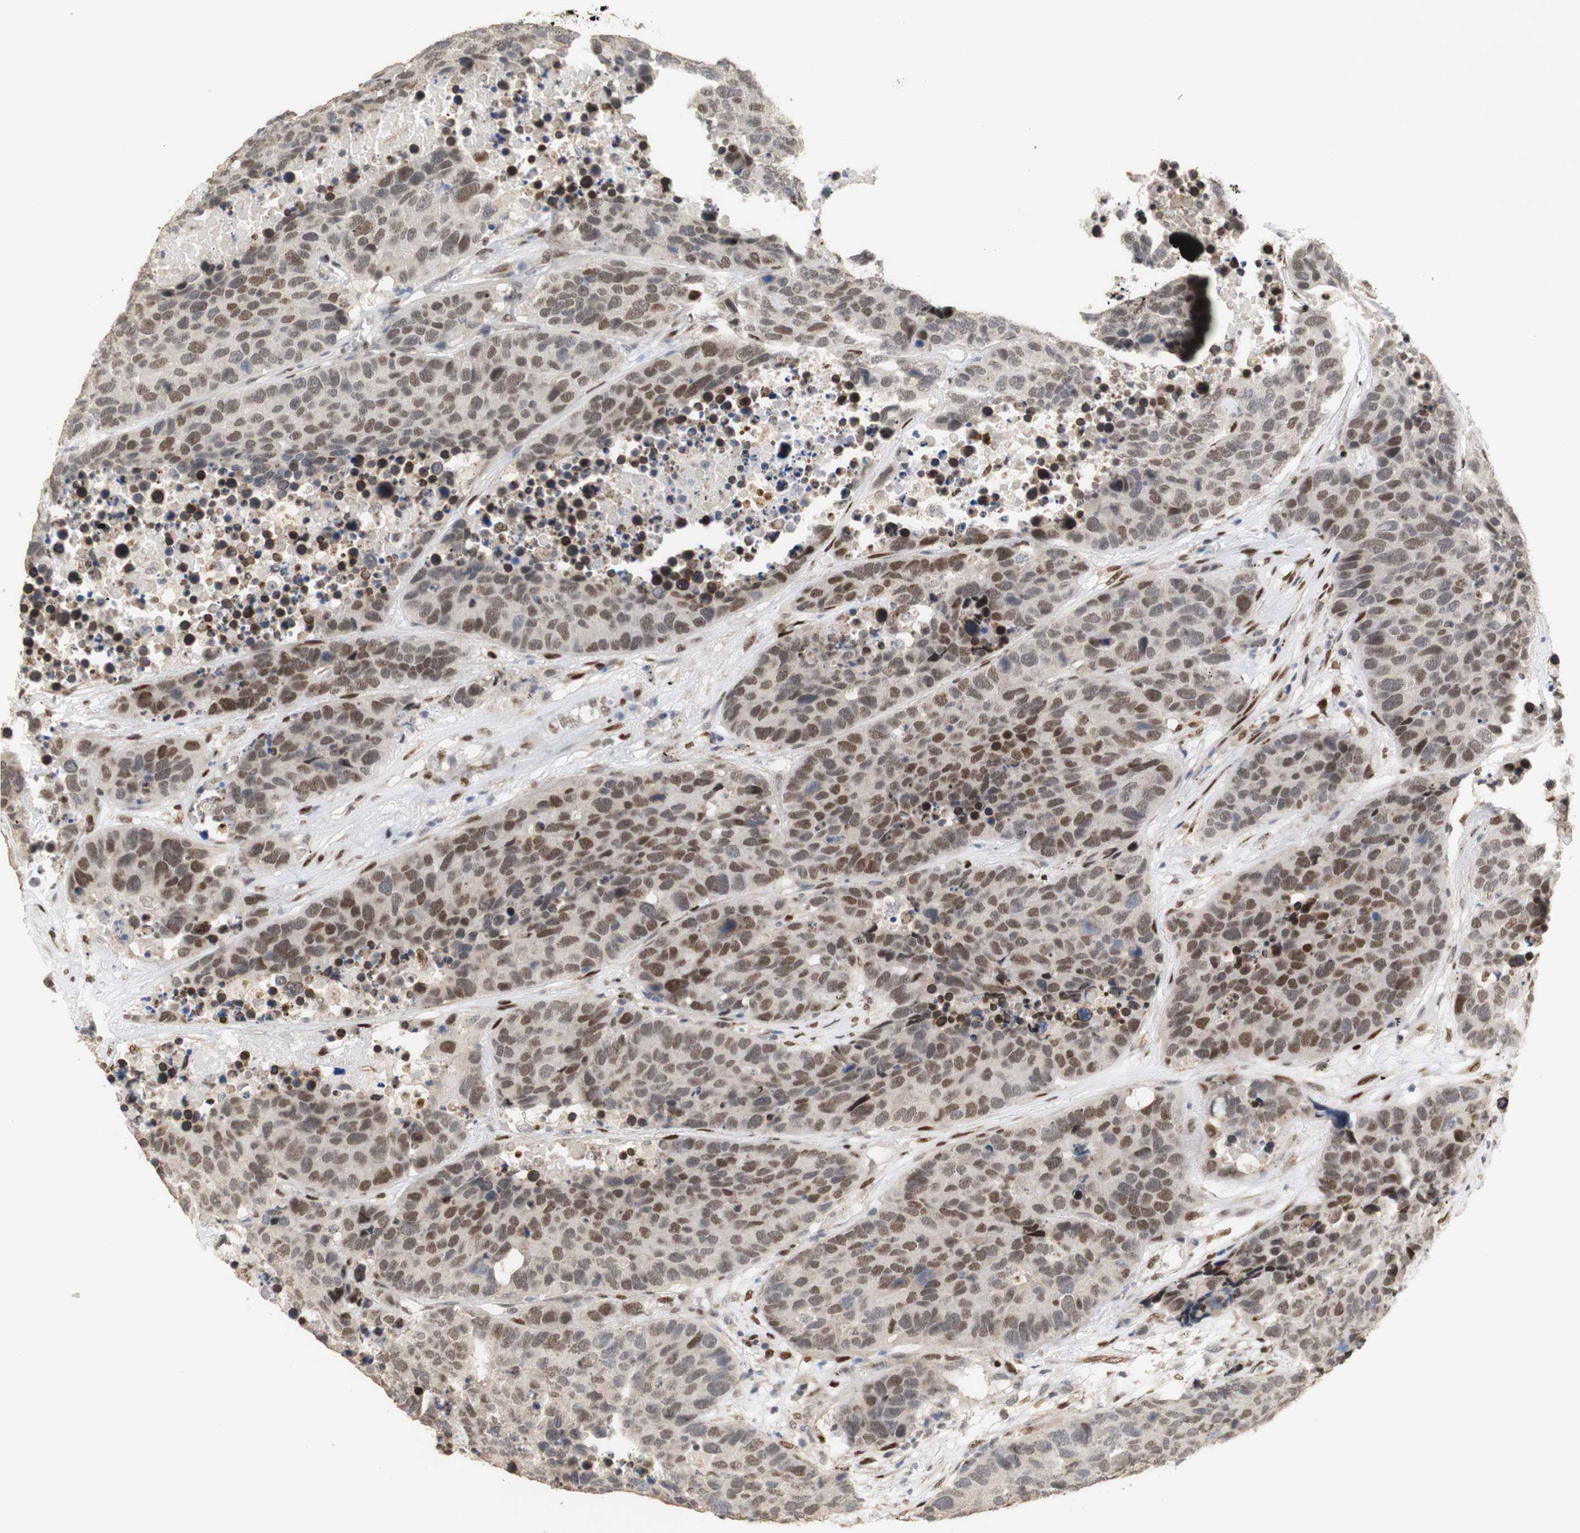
{"staining": {"intensity": "moderate", "quantity": ">75%", "location": "nuclear"}, "tissue": "carcinoid", "cell_type": "Tumor cells", "image_type": "cancer", "snomed": [{"axis": "morphology", "description": "Carcinoid, malignant, NOS"}, {"axis": "topography", "description": "Lung"}], "caption": "Carcinoid was stained to show a protein in brown. There is medium levels of moderate nuclear staining in about >75% of tumor cells.", "gene": "FOXP1", "patient": {"sex": "male", "age": 60}}